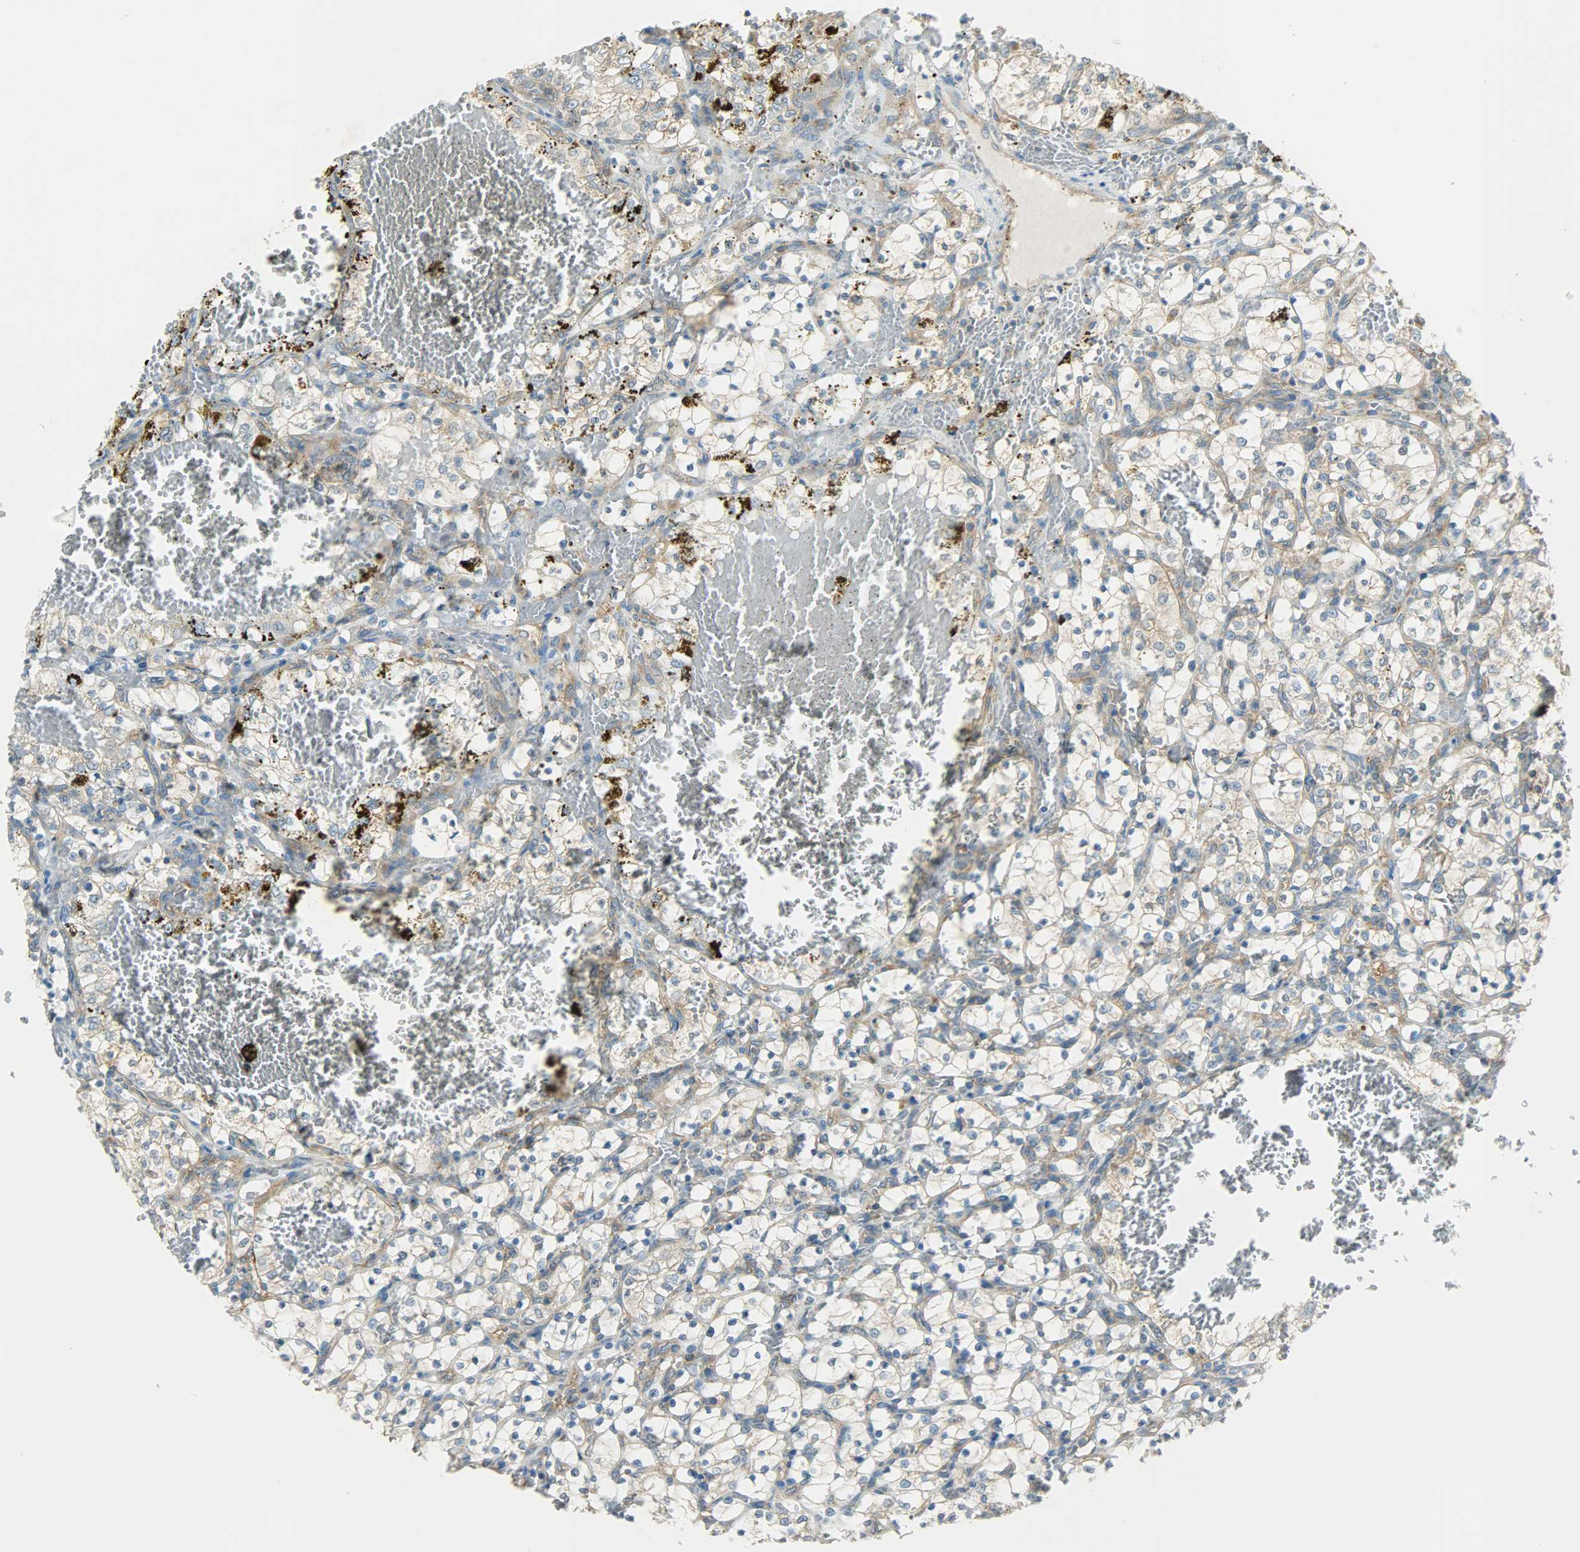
{"staining": {"intensity": "weak", "quantity": ">75%", "location": "cytoplasmic/membranous"}, "tissue": "renal cancer", "cell_type": "Tumor cells", "image_type": "cancer", "snomed": [{"axis": "morphology", "description": "Adenocarcinoma, NOS"}, {"axis": "topography", "description": "Kidney"}], "caption": "Weak cytoplasmic/membranous protein expression is identified in about >75% of tumor cells in renal cancer (adenocarcinoma).", "gene": "TSC22D2", "patient": {"sex": "female", "age": 69}}